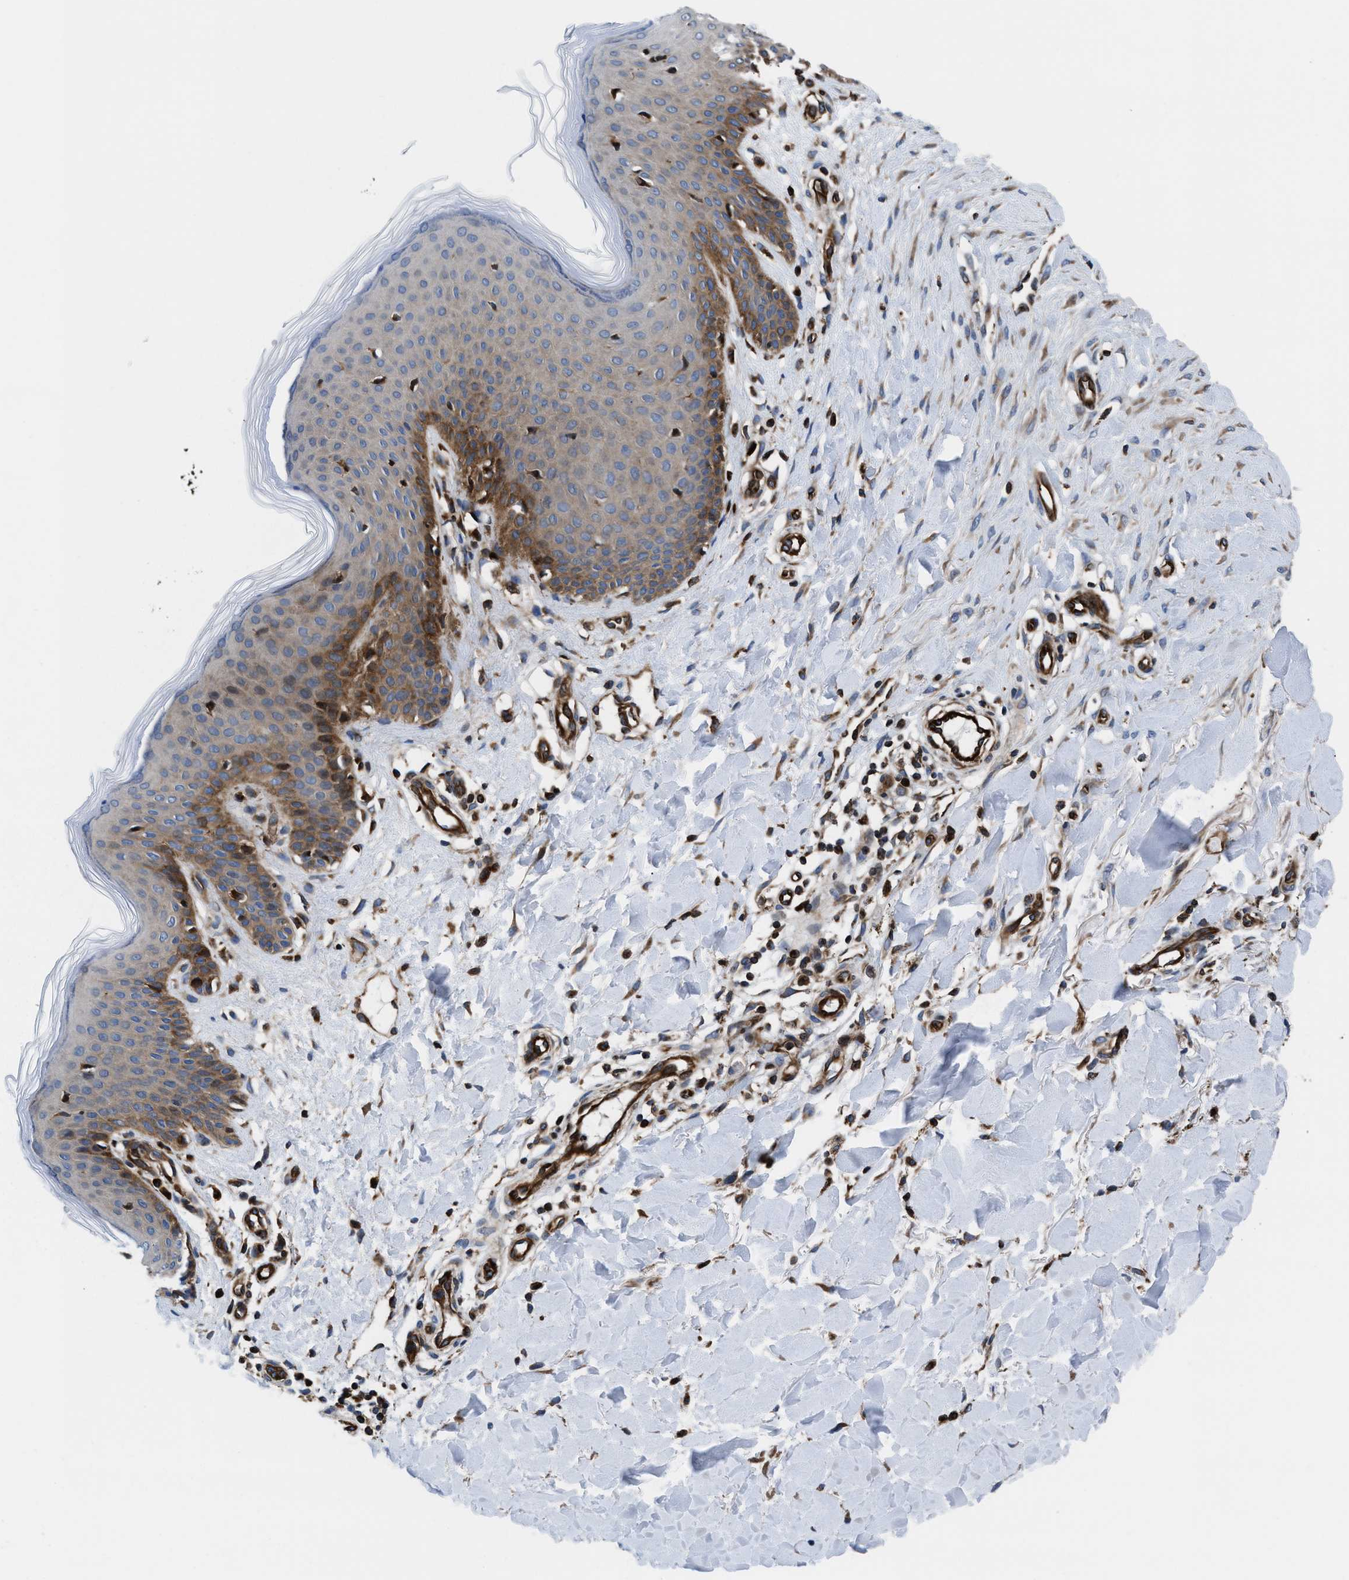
{"staining": {"intensity": "moderate", "quantity": ">75%", "location": "cytoplasmic/membranous"}, "tissue": "skin", "cell_type": "Fibroblasts", "image_type": "normal", "snomed": [{"axis": "morphology", "description": "Normal tissue, NOS"}, {"axis": "topography", "description": "Skin"}], "caption": "An immunohistochemistry photomicrograph of benign tissue is shown. Protein staining in brown labels moderate cytoplasmic/membranous positivity in skin within fibroblasts. Nuclei are stained in blue.", "gene": "PRR15L", "patient": {"sex": "male", "age": 41}}